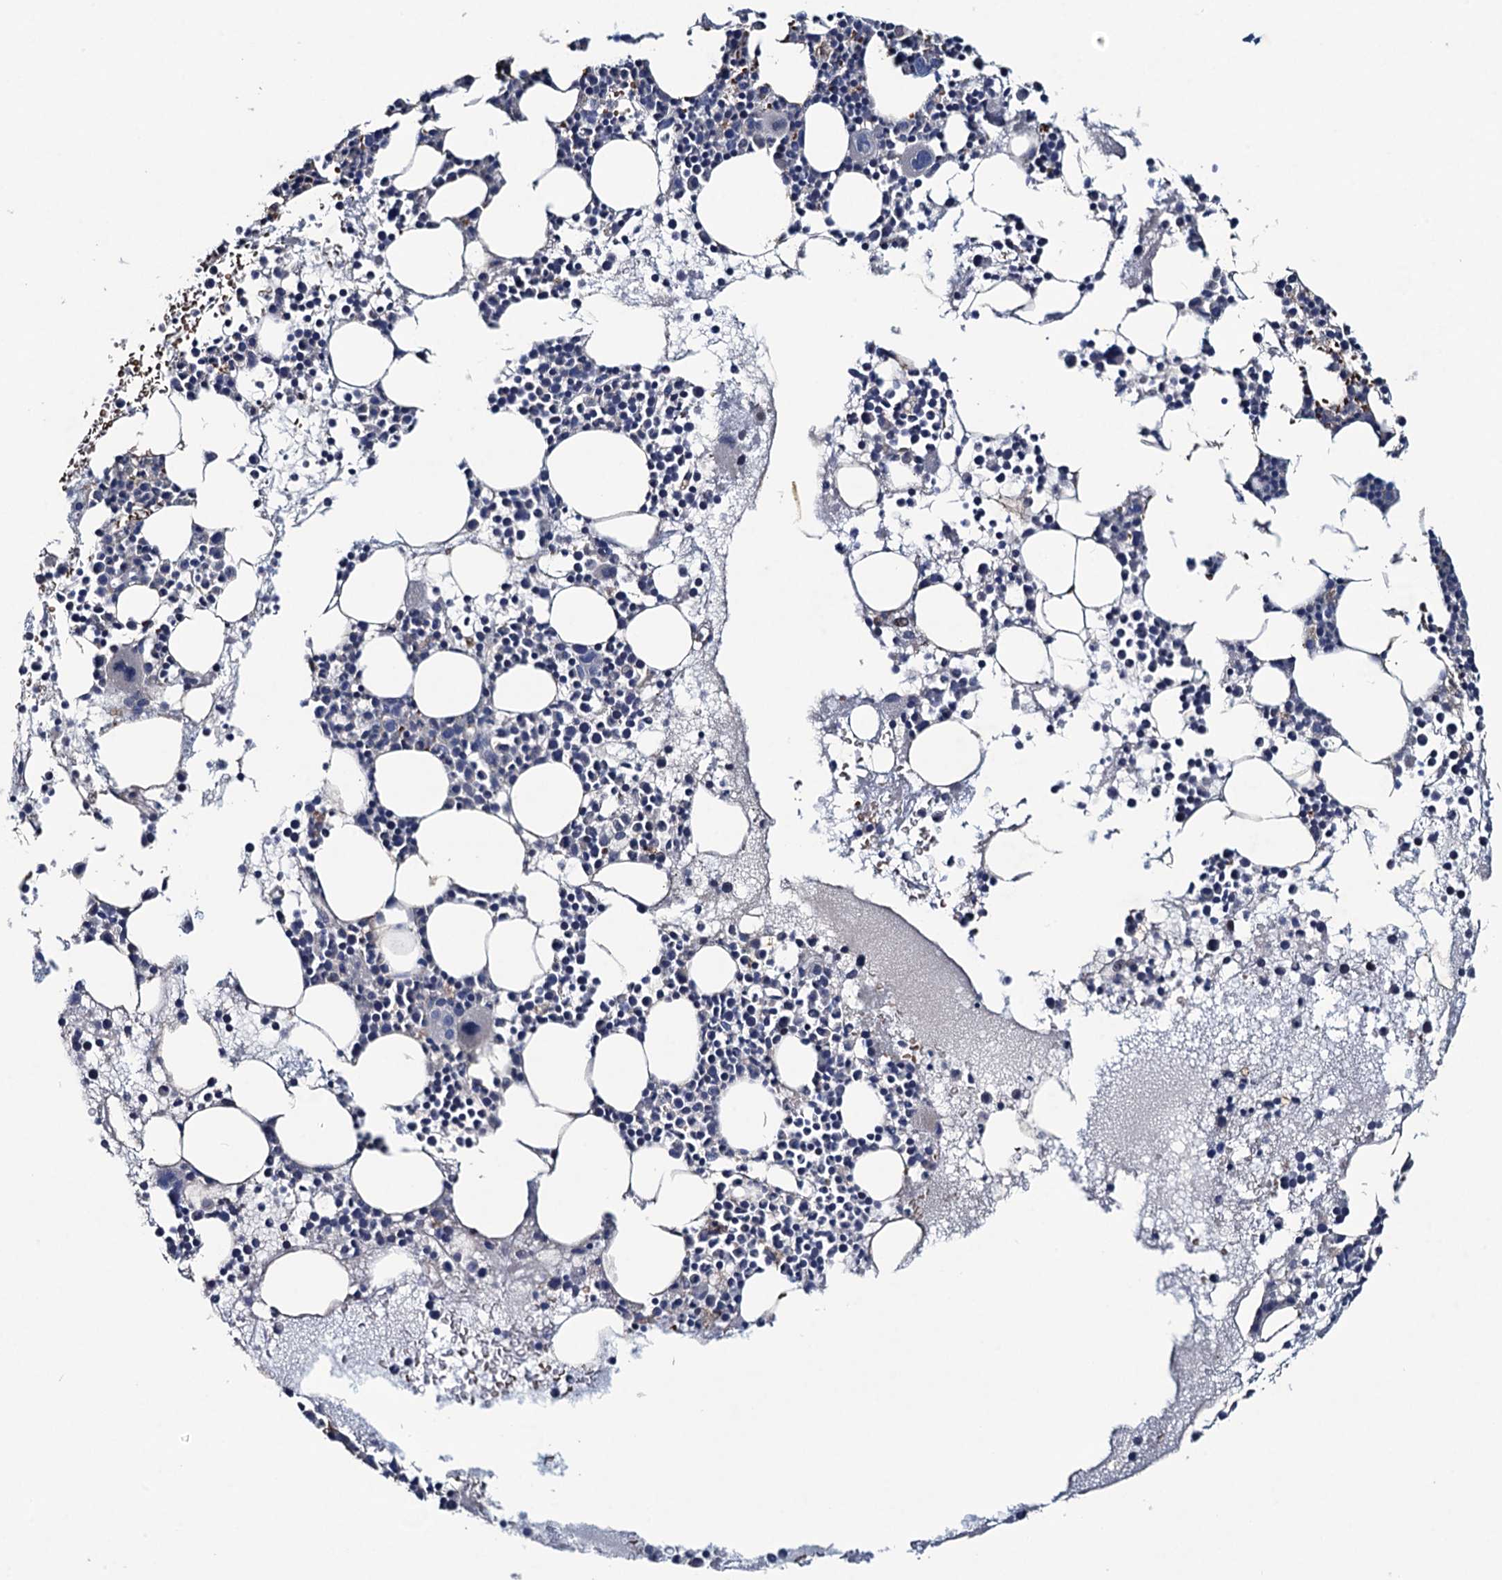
{"staining": {"intensity": "negative", "quantity": "none", "location": "none"}, "tissue": "bone marrow", "cell_type": "Hematopoietic cells", "image_type": "normal", "snomed": [{"axis": "morphology", "description": "Normal tissue, NOS"}, {"axis": "topography", "description": "Bone marrow"}], "caption": "Hematopoietic cells show no significant protein positivity in benign bone marrow. (DAB (3,3'-diaminobenzidine) IHC visualized using brightfield microscopy, high magnification).", "gene": "RTKN2", "patient": {"sex": "female", "age": 76}}